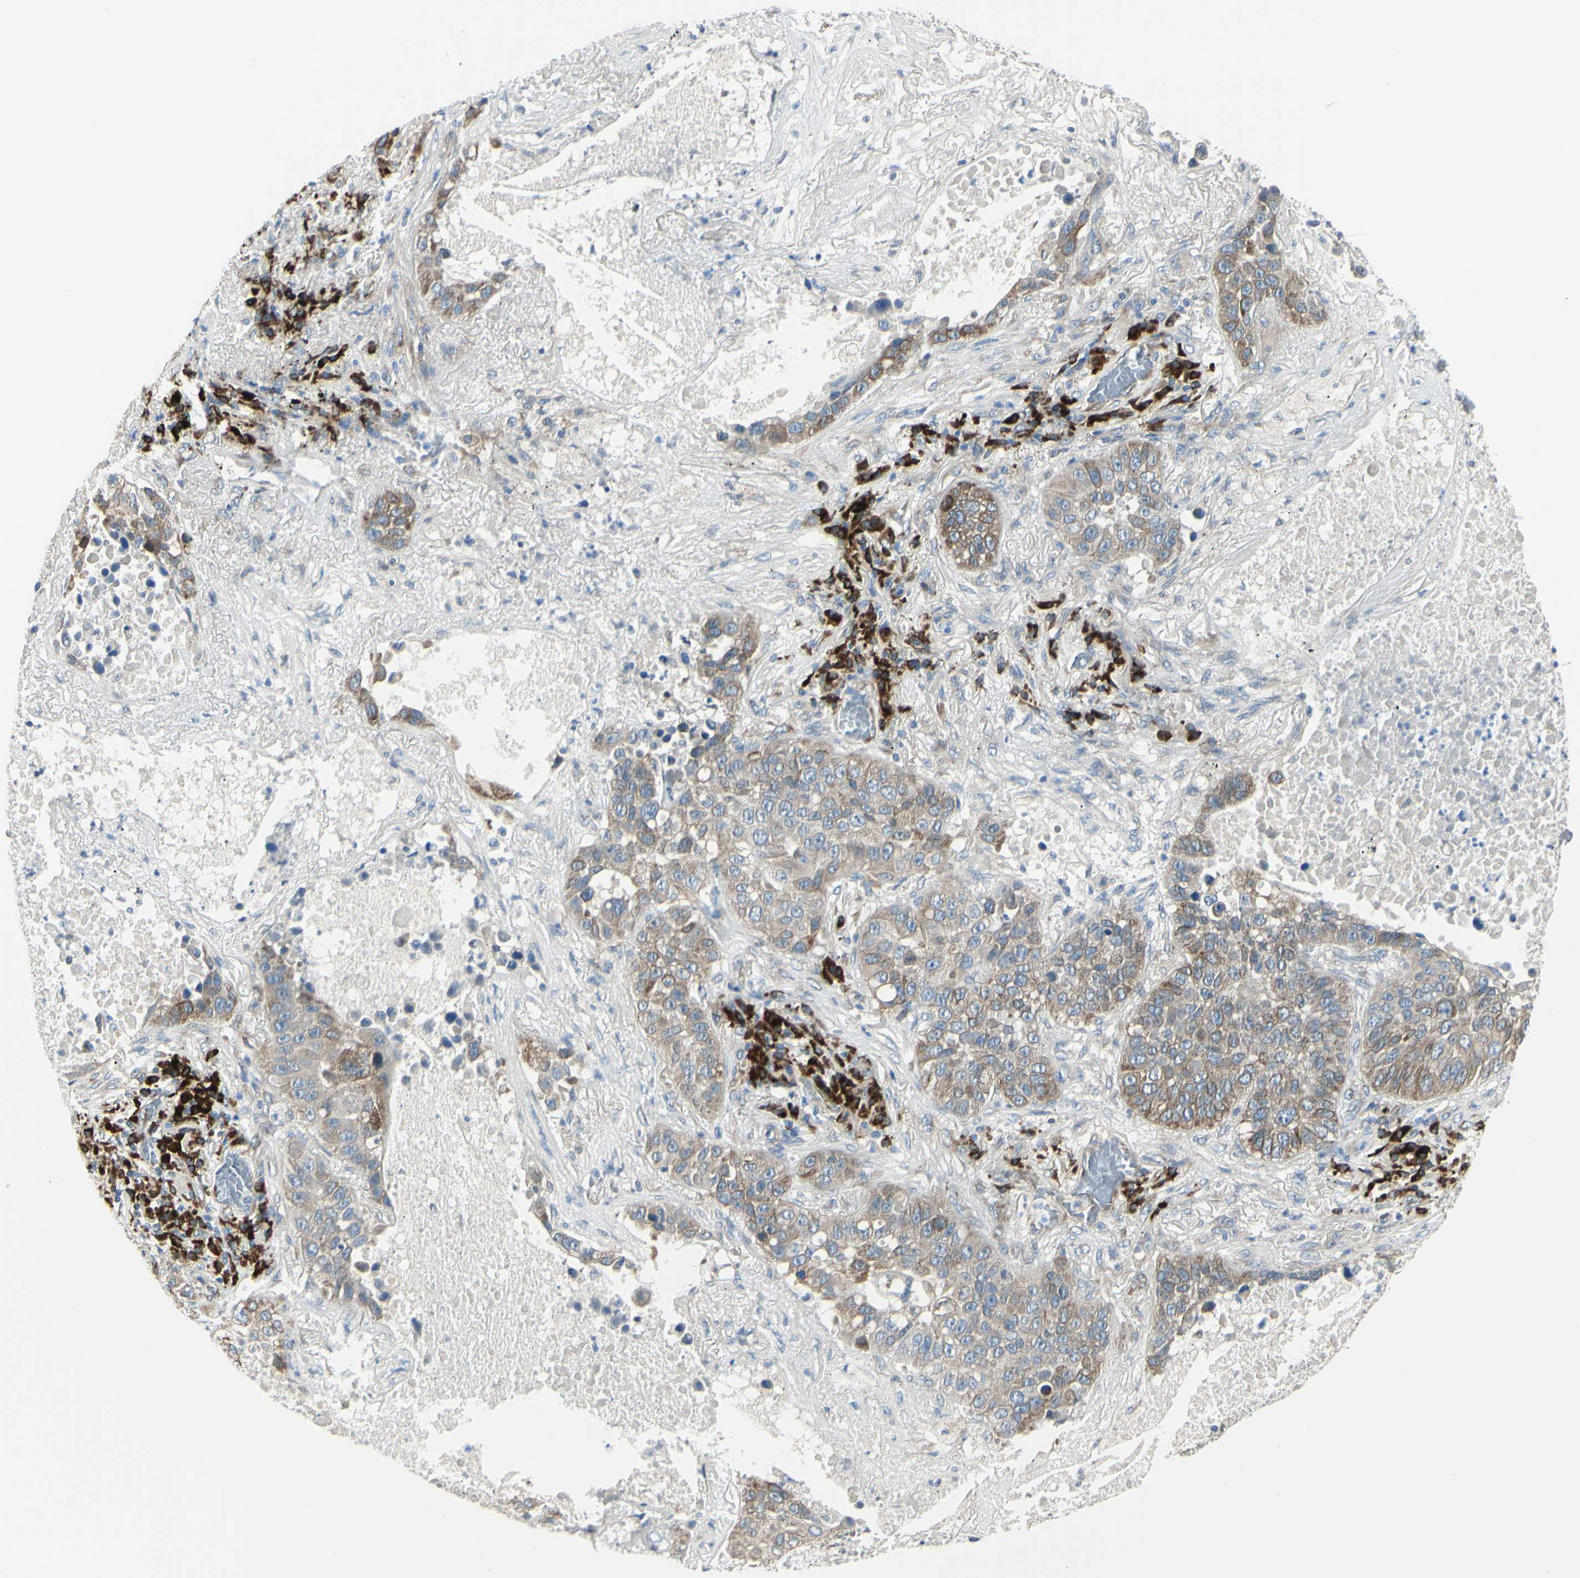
{"staining": {"intensity": "moderate", "quantity": ">75%", "location": "cytoplasmic/membranous"}, "tissue": "lung cancer", "cell_type": "Tumor cells", "image_type": "cancer", "snomed": [{"axis": "morphology", "description": "Squamous cell carcinoma, NOS"}, {"axis": "topography", "description": "Lung"}], "caption": "Immunohistochemical staining of squamous cell carcinoma (lung) demonstrates medium levels of moderate cytoplasmic/membranous staining in about >75% of tumor cells.", "gene": "SELENOS", "patient": {"sex": "male", "age": 57}}